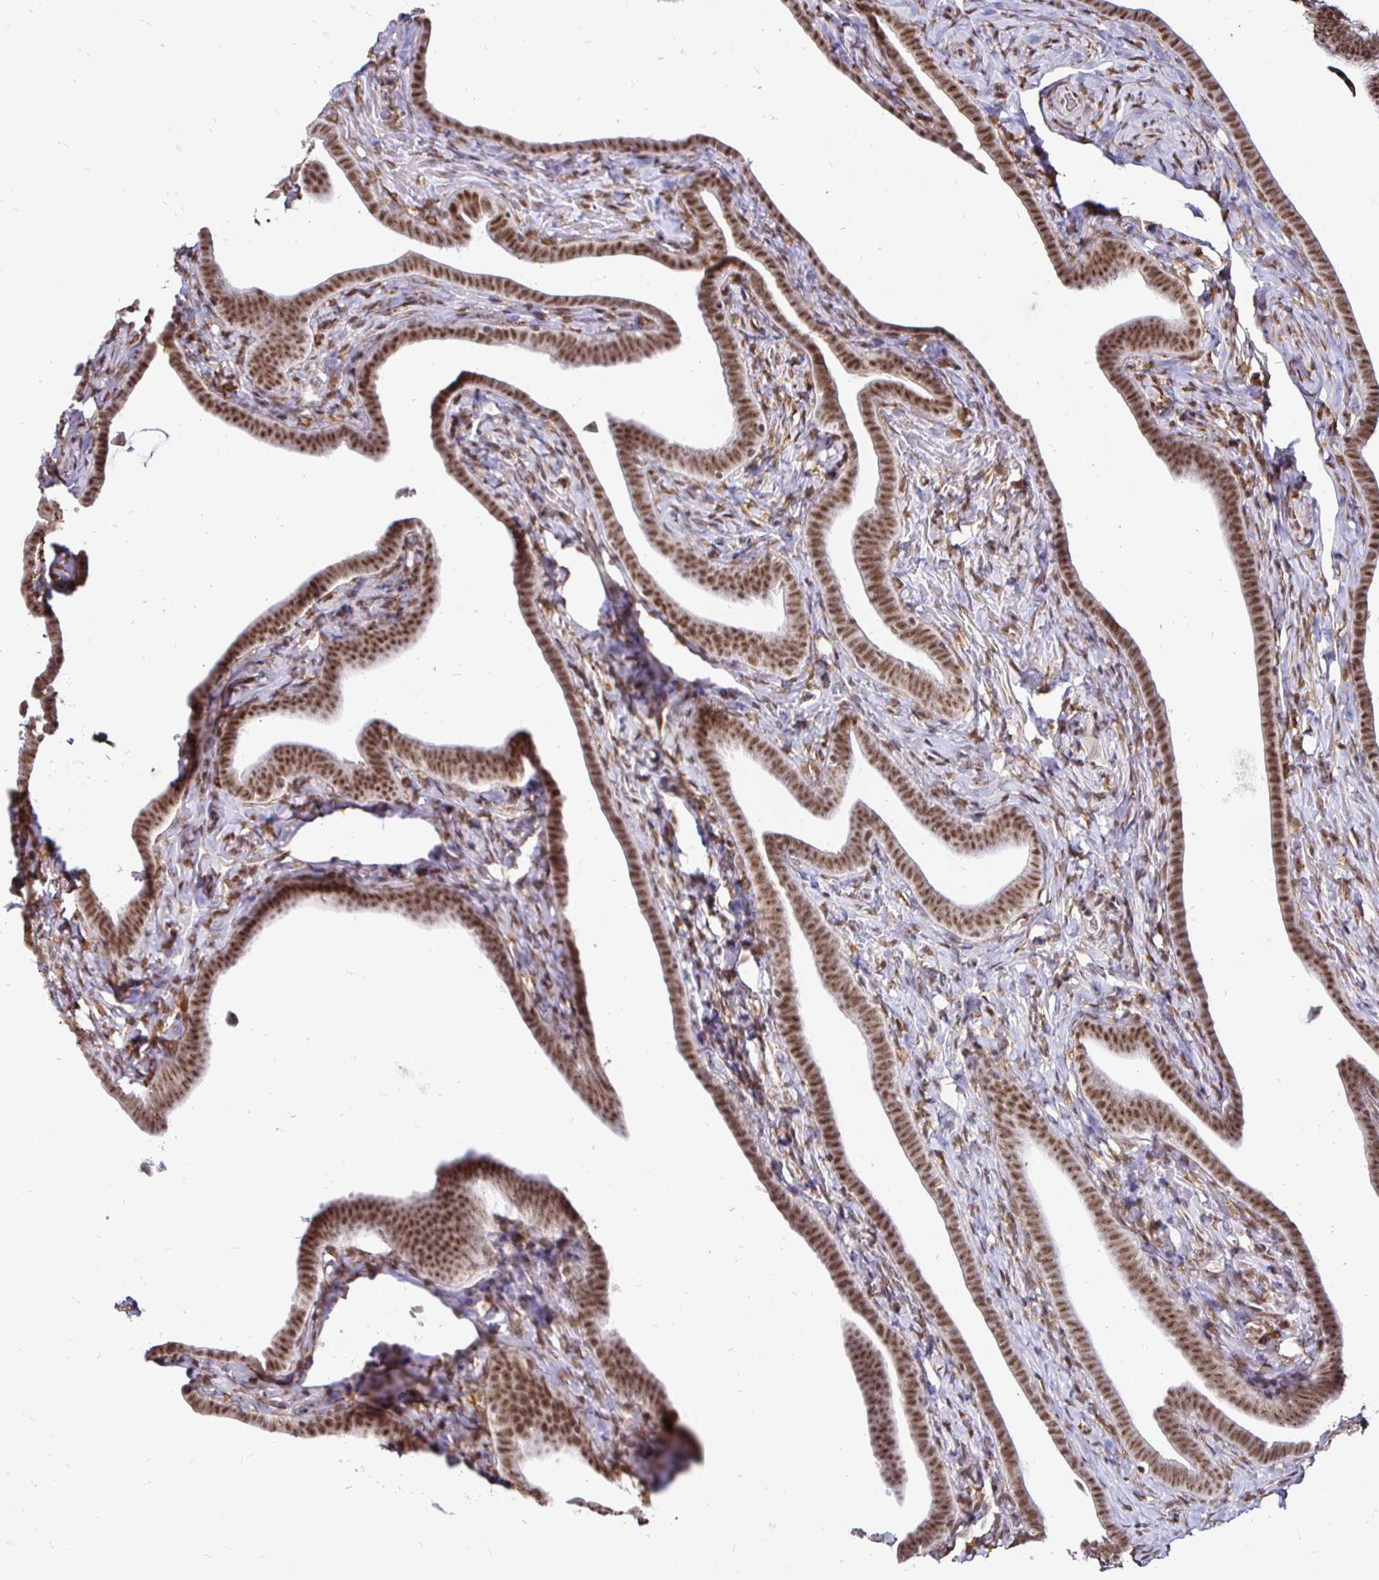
{"staining": {"intensity": "moderate", "quantity": ">75%", "location": "nuclear"}, "tissue": "fallopian tube", "cell_type": "Glandular cells", "image_type": "normal", "snomed": [{"axis": "morphology", "description": "Normal tissue, NOS"}, {"axis": "topography", "description": "Fallopian tube"}], "caption": "The image shows staining of normal fallopian tube, revealing moderate nuclear protein expression (brown color) within glandular cells.", "gene": "SIN3A", "patient": {"sex": "female", "age": 69}}